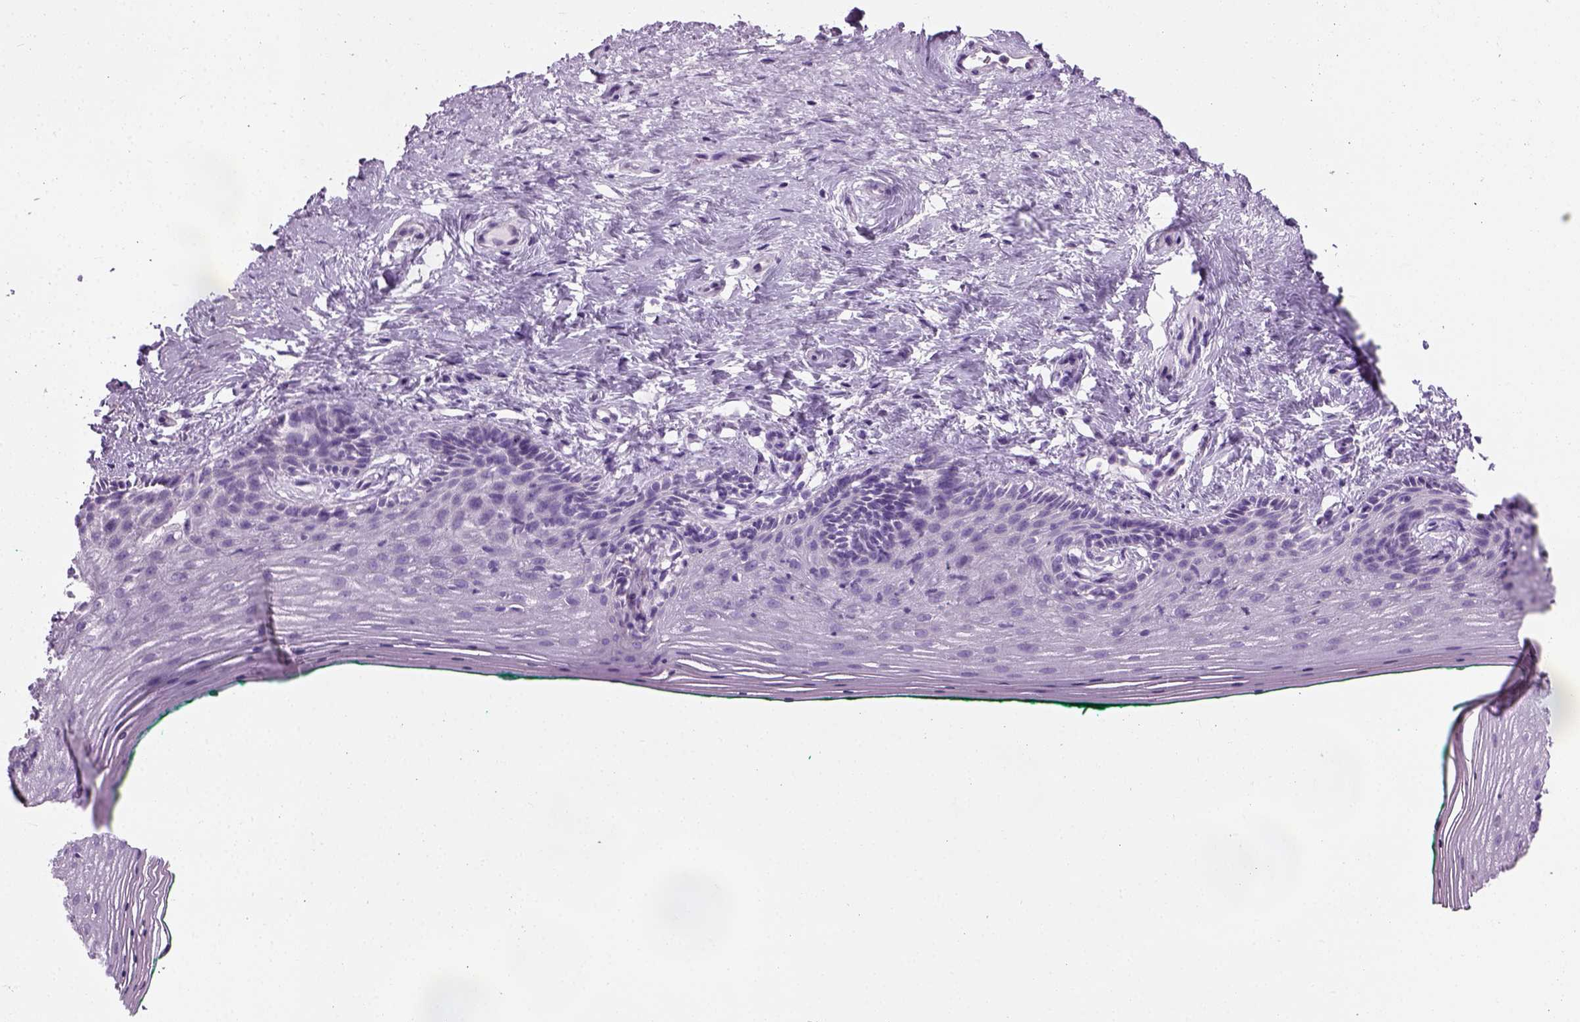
{"staining": {"intensity": "negative", "quantity": "none", "location": "none"}, "tissue": "vagina", "cell_type": "Squamous epithelial cells", "image_type": "normal", "snomed": [{"axis": "morphology", "description": "Normal tissue, NOS"}, {"axis": "topography", "description": "Vagina"}], "caption": "DAB (3,3'-diaminobenzidine) immunohistochemical staining of unremarkable human vagina reveals no significant staining in squamous epithelial cells. Nuclei are stained in blue.", "gene": "CIBAR2", "patient": {"sex": "female", "age": 45}}